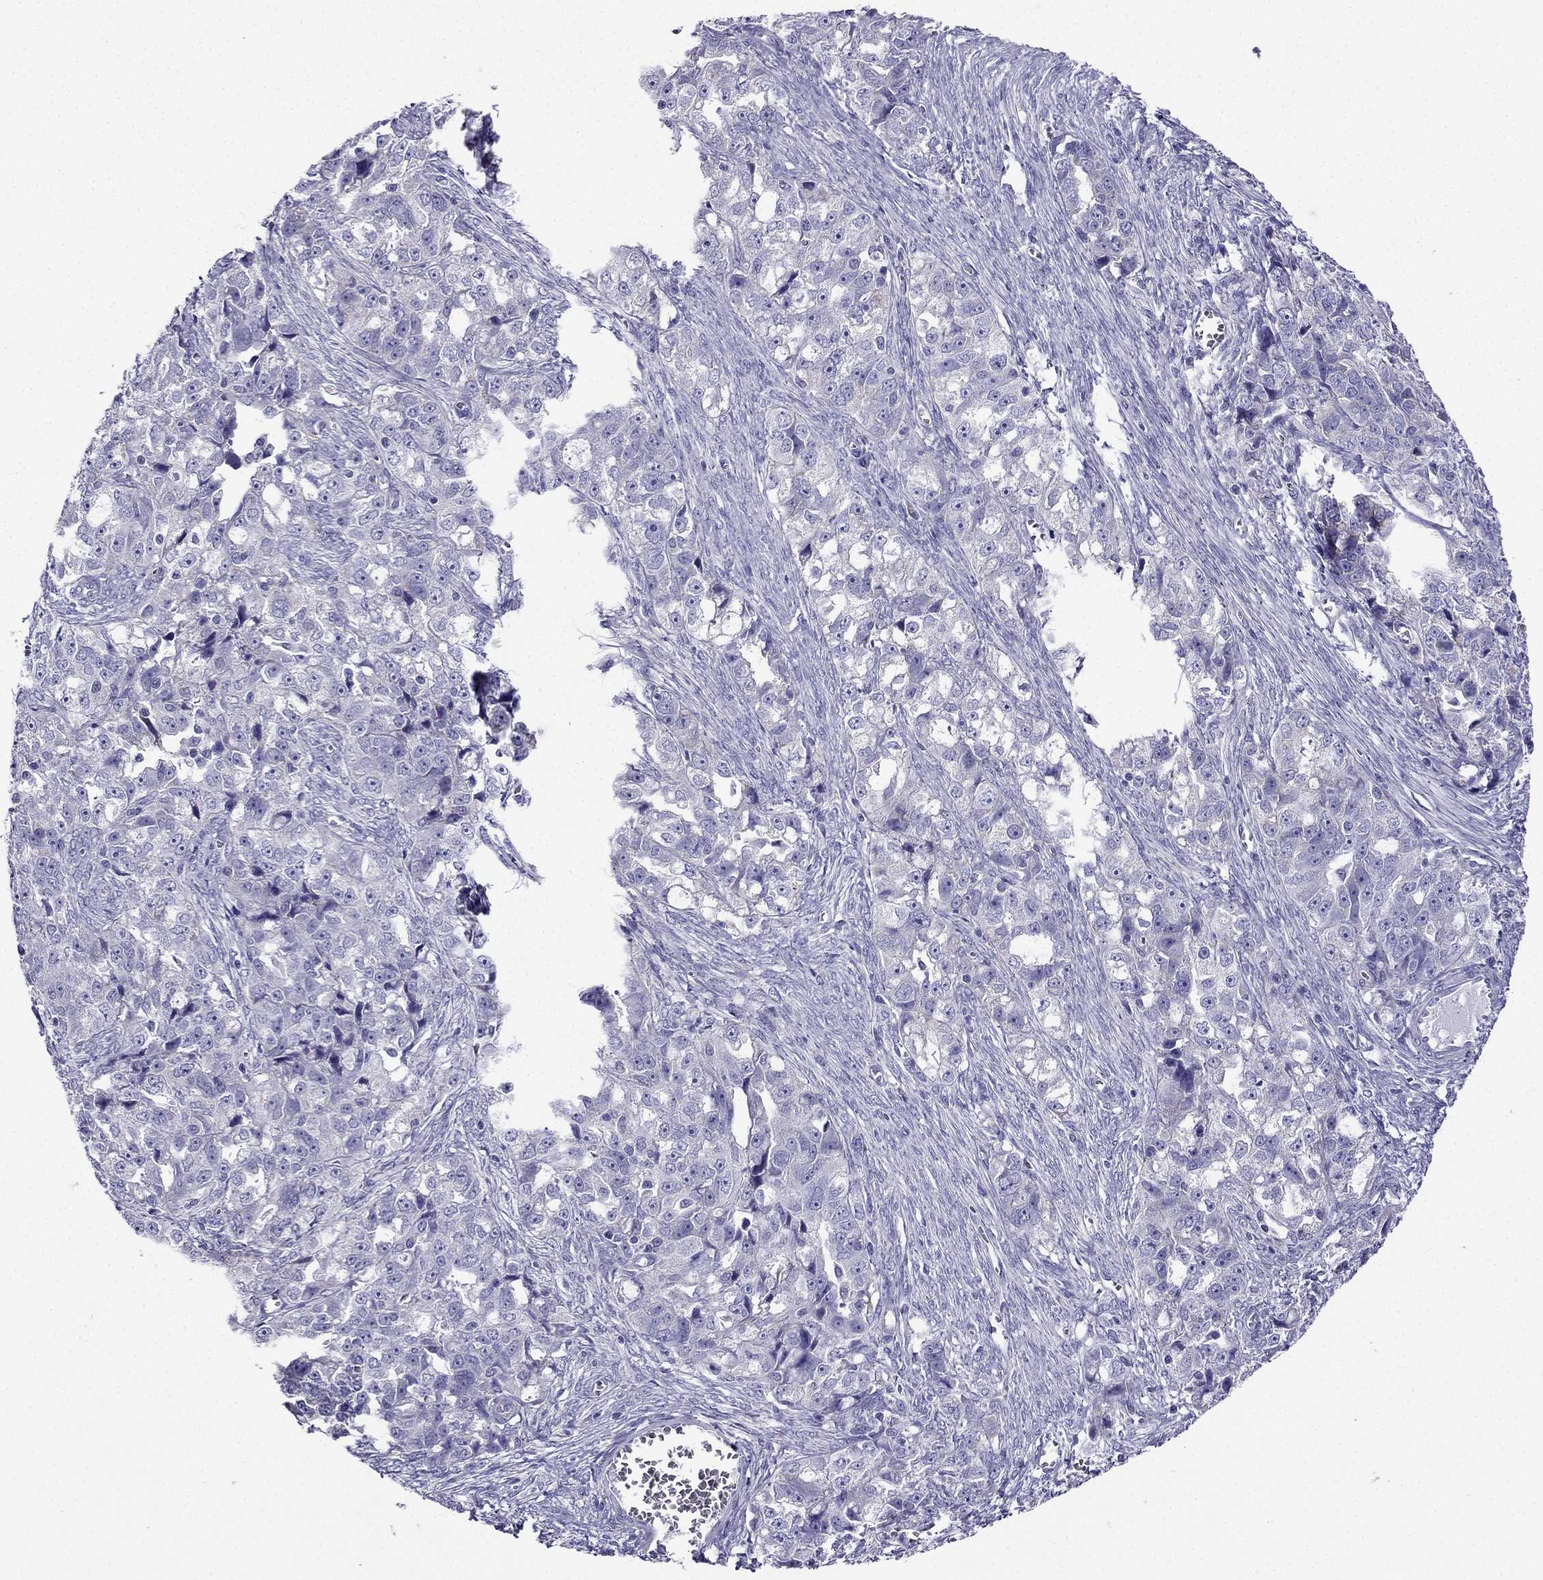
{"staining": {"intensity": "negative", "quantity": "none", "location": "none"}, "tissue": "ovarian cancer", "cell_type": "Tumor cells", "image_type": "cancer", "snomed": [{"axis": "morphology", "description": "Cystadenocarcinoma, serous, NOS"}, {"axis": "topography", "description": "Ovary"}], "caption": "This photomicrograph is of ovarian cancer (serous cystadenocarcinoma) stained with immunohistochemistry to label a protein in brown with the nuclei are counter-stained blue. There is no positivity in tumor cells.", "gene": "KIF5A", "patient": {"sex": "female", "age": 51}}